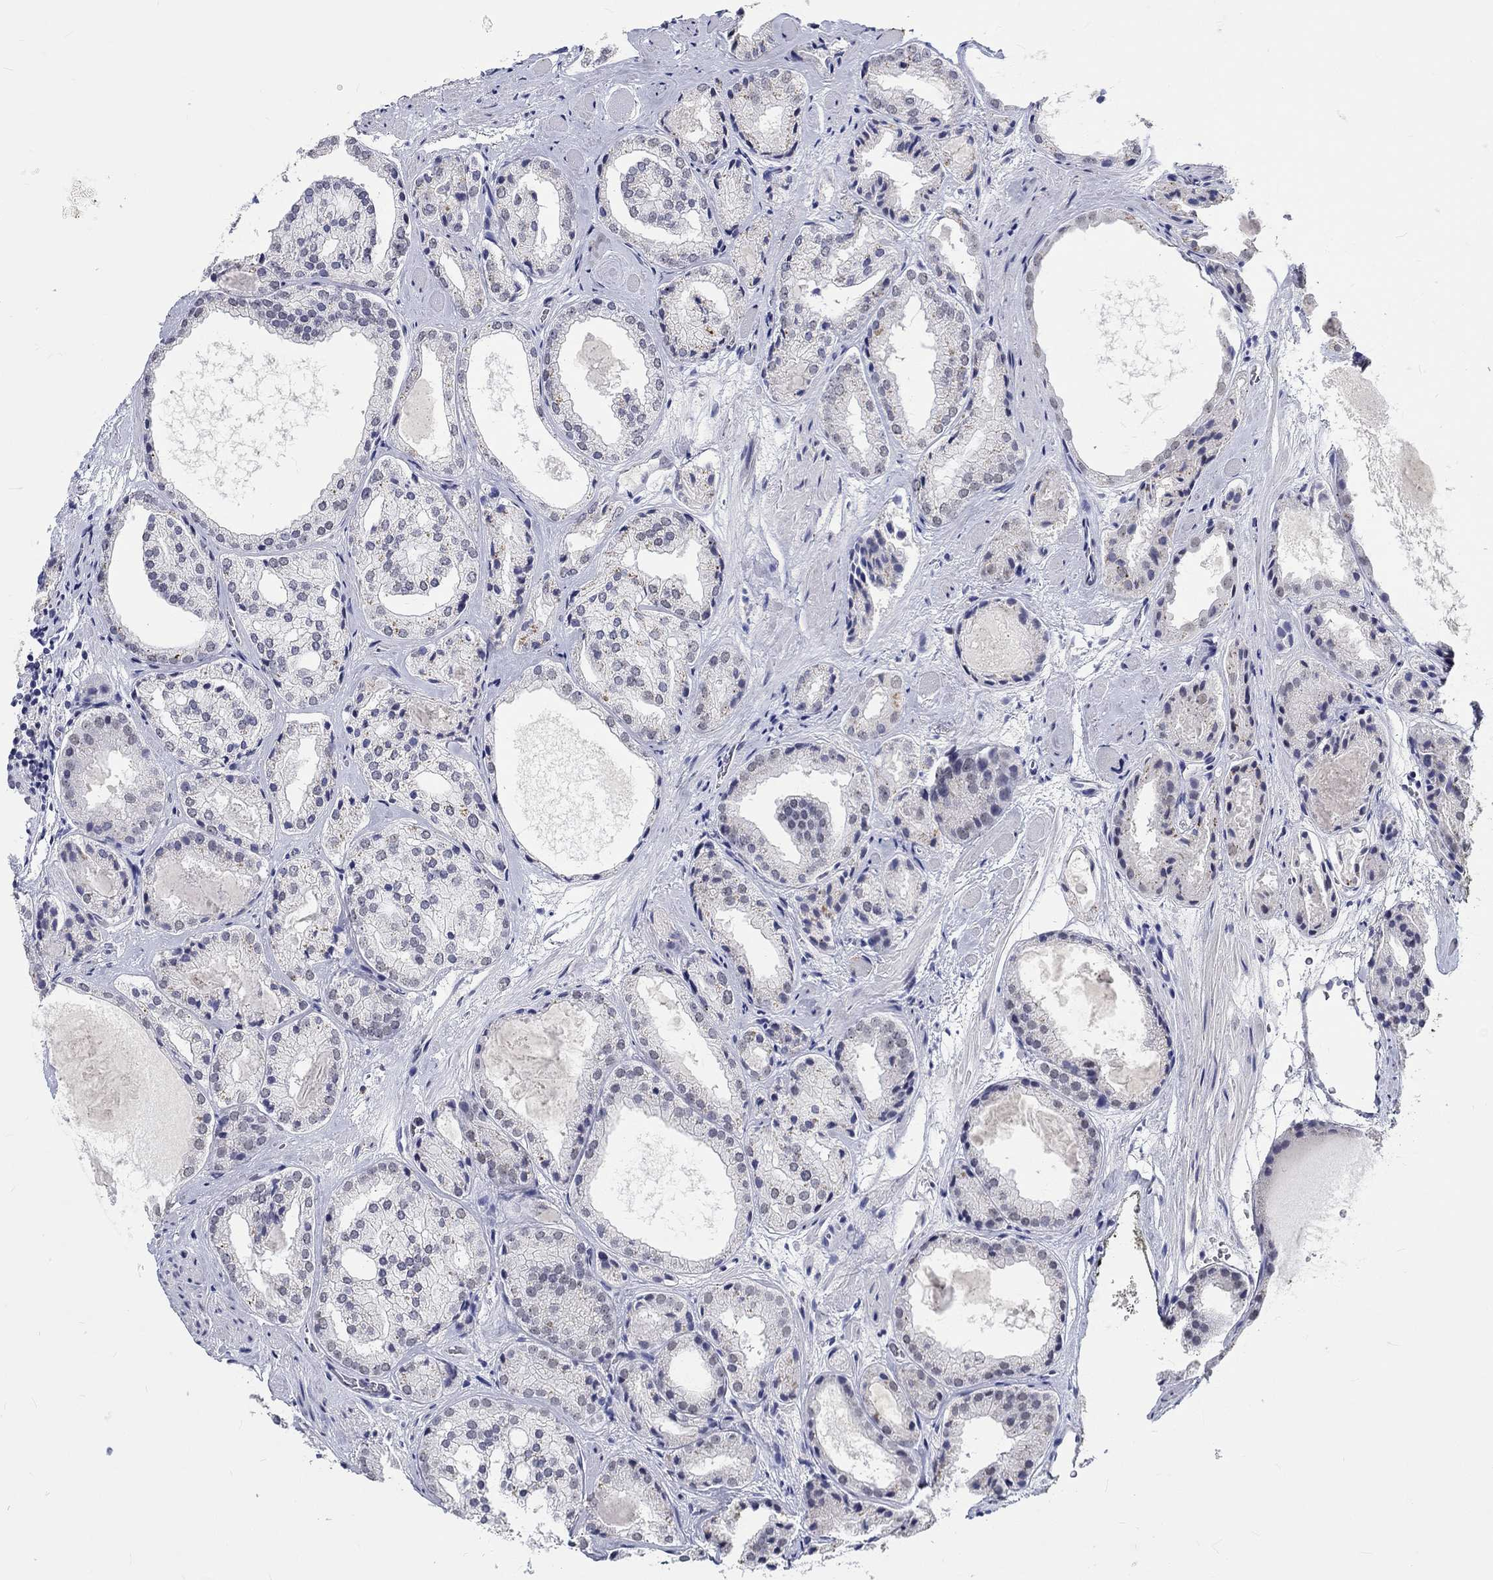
{"staining": {"intensity": "negative", "quantity": "none", "location": "none"}, "tissue": "prostate cancer", "cell_type": "Tumor cells", "image_type": "cancer", "snomed": [{"axis": "morphology", "description": "Adenocarcinoma, Low grade"}, {"axis": "topography", "description": "Prostate"}], "caption": "A histopathology image of prostate cancer (low-grade adenocarcinoma) stained for a protein reveals no brown staining in tumor cells.", "gene": "GRIN1", "patient": {"sex": "male", "age": 69}}